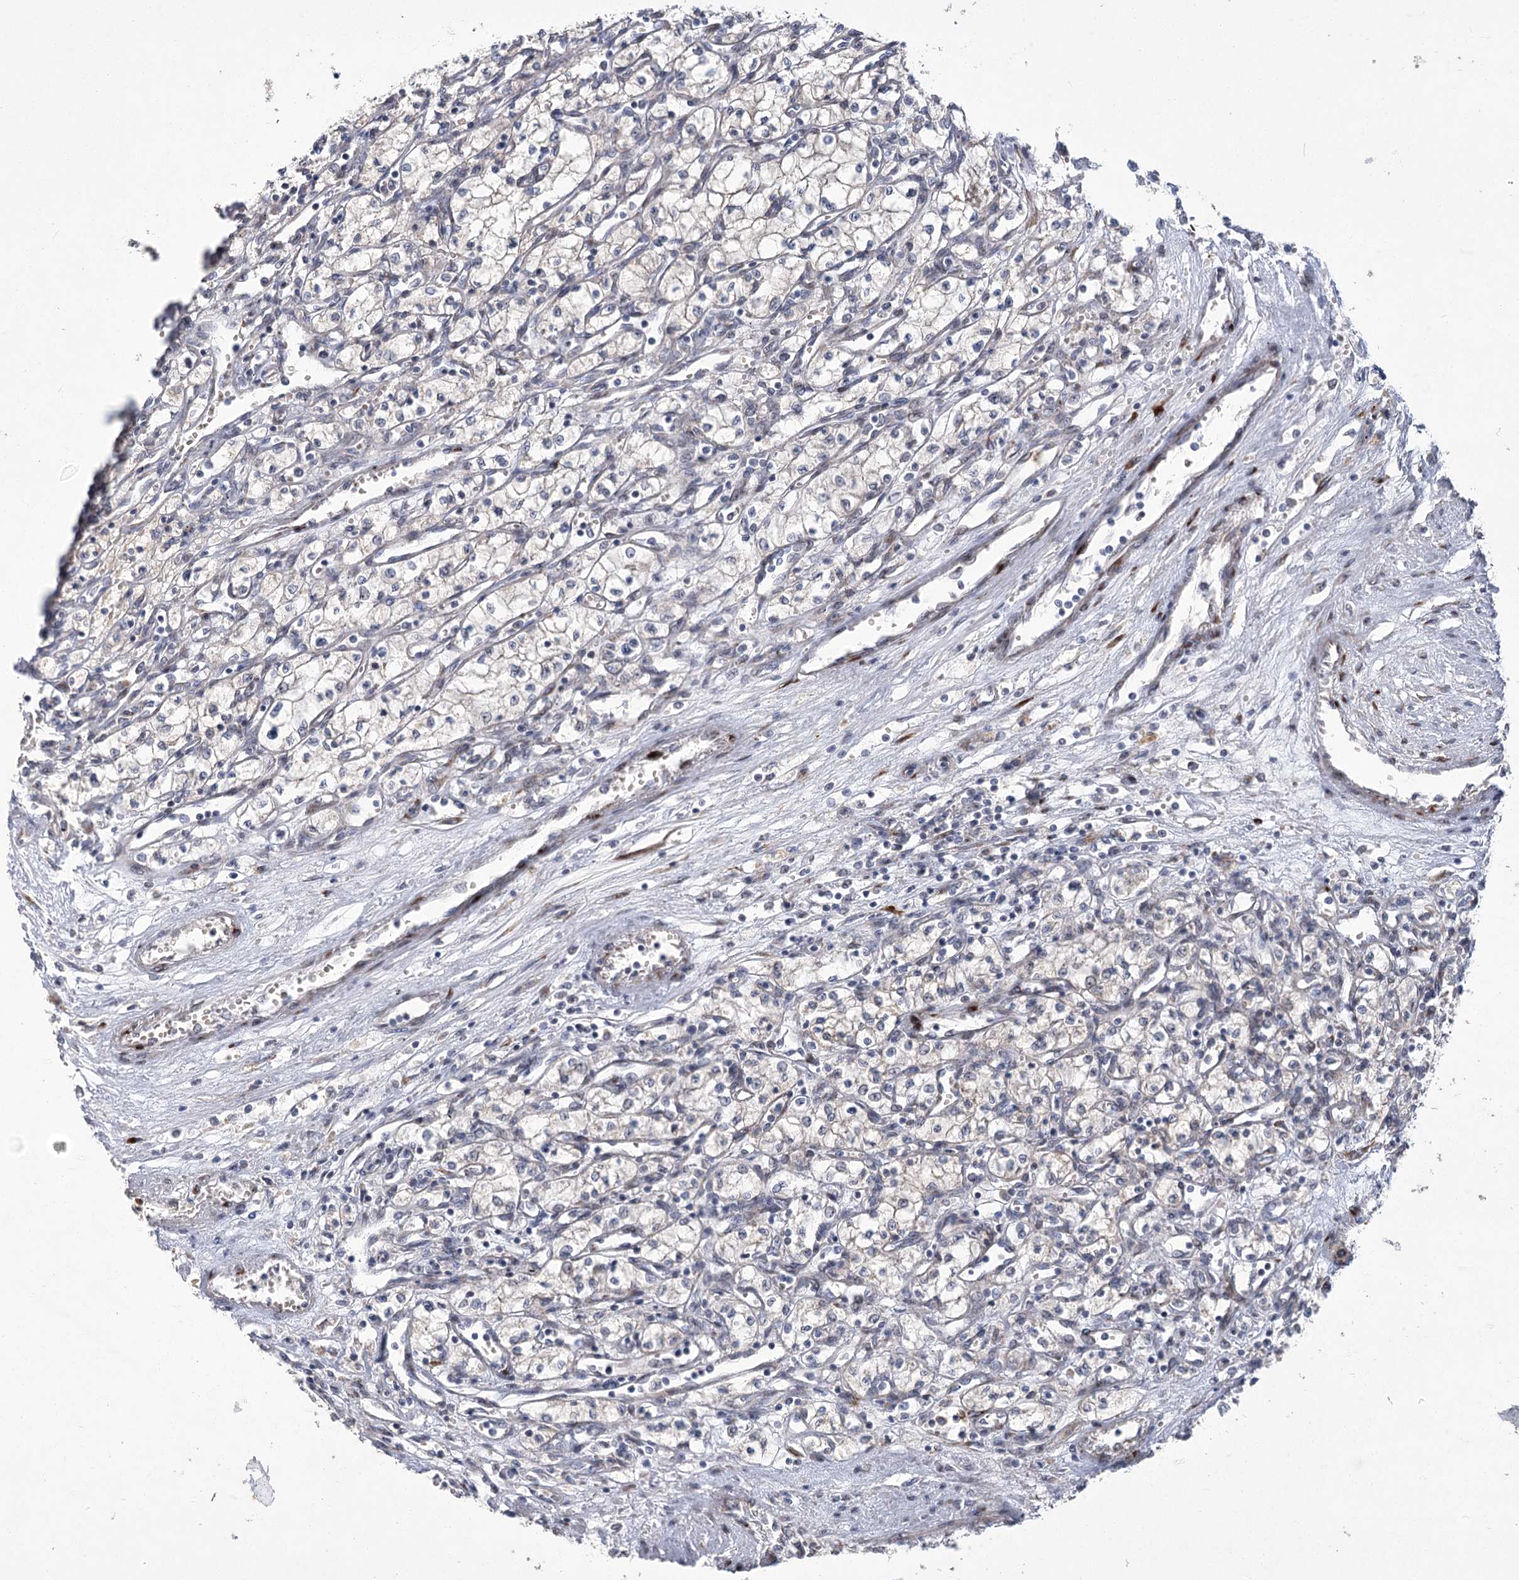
{"staining": {"intensity": "negative", "quantity": "none", "location": "none"}, "tissue": "renal cancer", "cell_type": "Tumor cells", "image_type": "cancer", "snomed": [{"axis": "morphology", "description": "Adenocarcinoma, NOS"}, {"axis": "topography", "description": "Kidney"}], "caption": "The histopathology image shows no significant positivity in tumor cells of renal cancer.", "gene": "GCNT4", "patient": {"sex": "male", "age": 59}}